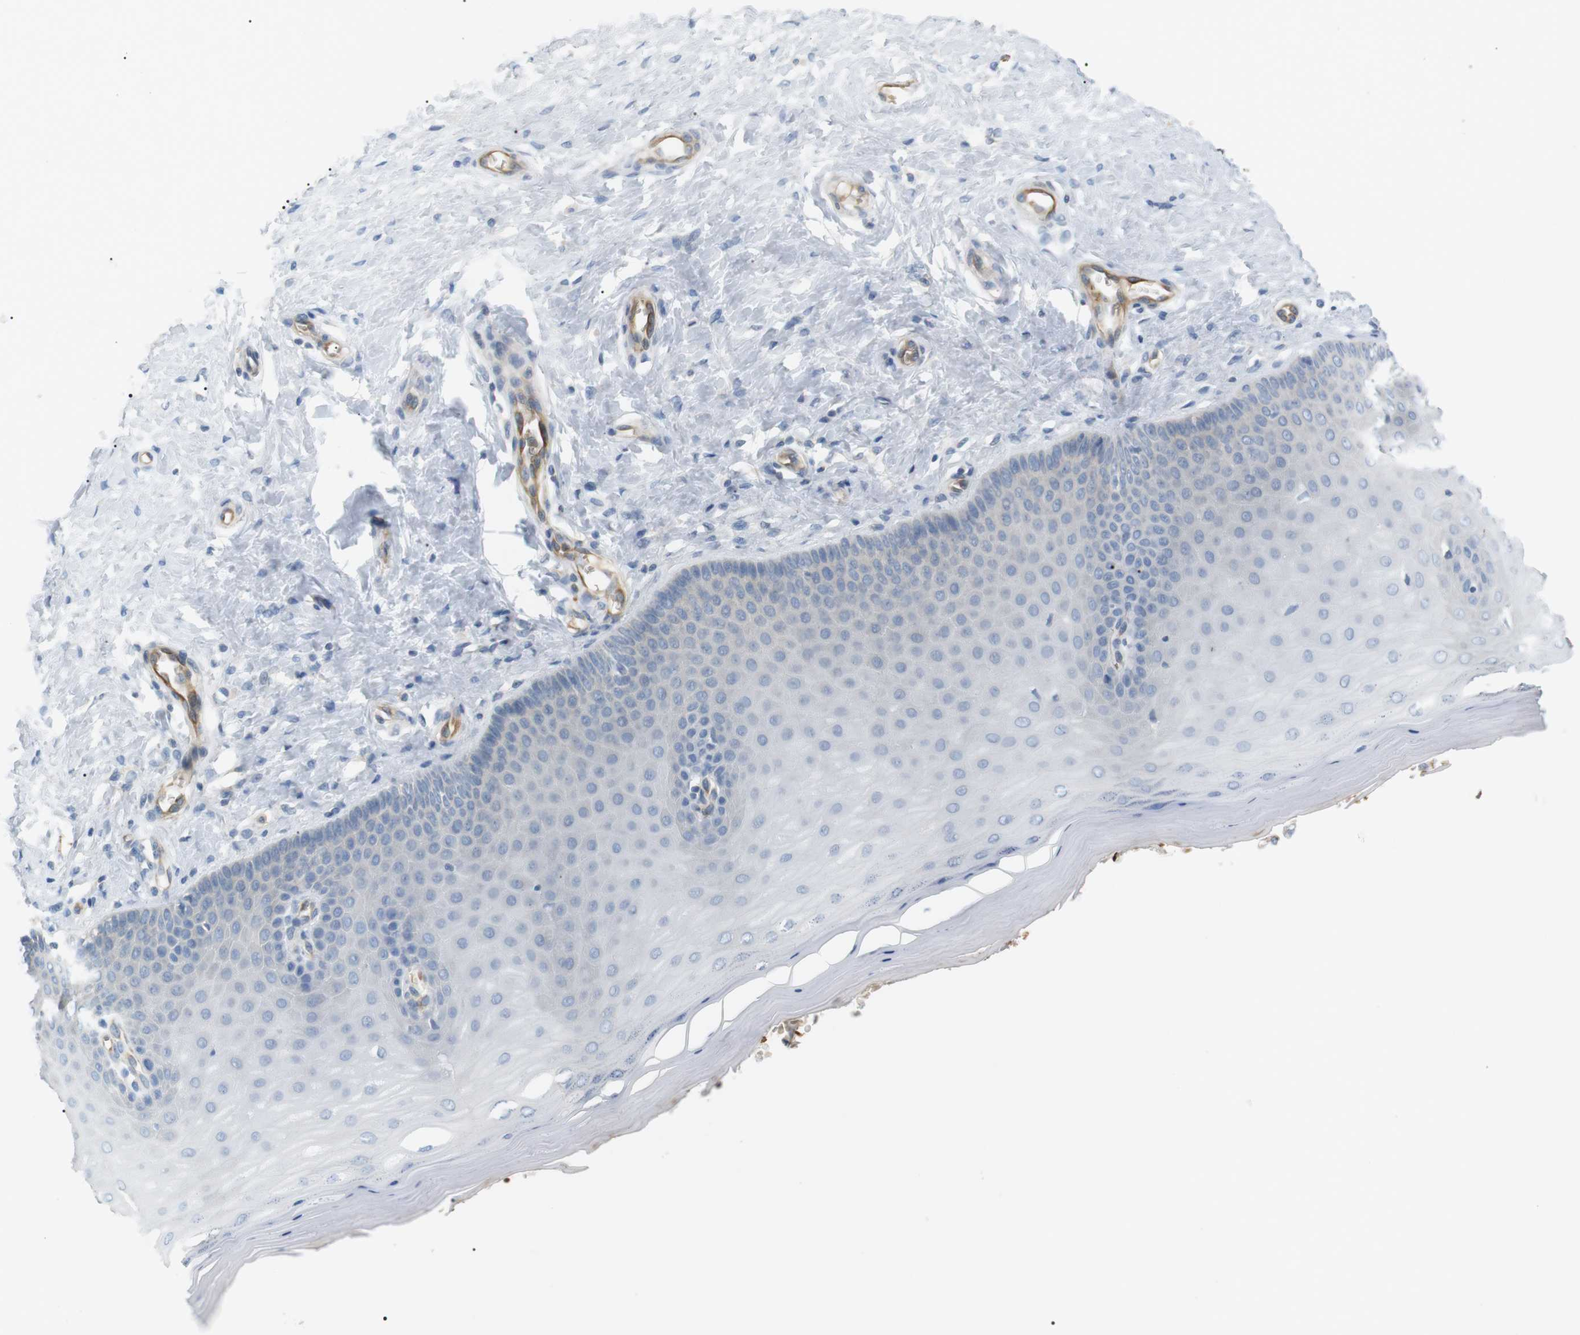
{"staining": {"intensity": "negative", "quantity": "none", "location": "none"}, "tissue": "cervix", "cell_type": "Glandular cells", "image_type": "normal", "snomed": [{"axis": "morphology", "description": "Normal tissue, NOS"}, {"axis": "topography", "description": "Cervix"}], "caption": "This is an immunohistochemistry (IHC) image of benign human cervix. There is no staining in glandular cells.", "gene": "ADCY10", "patient": {"sex": "female", "age": 55}}